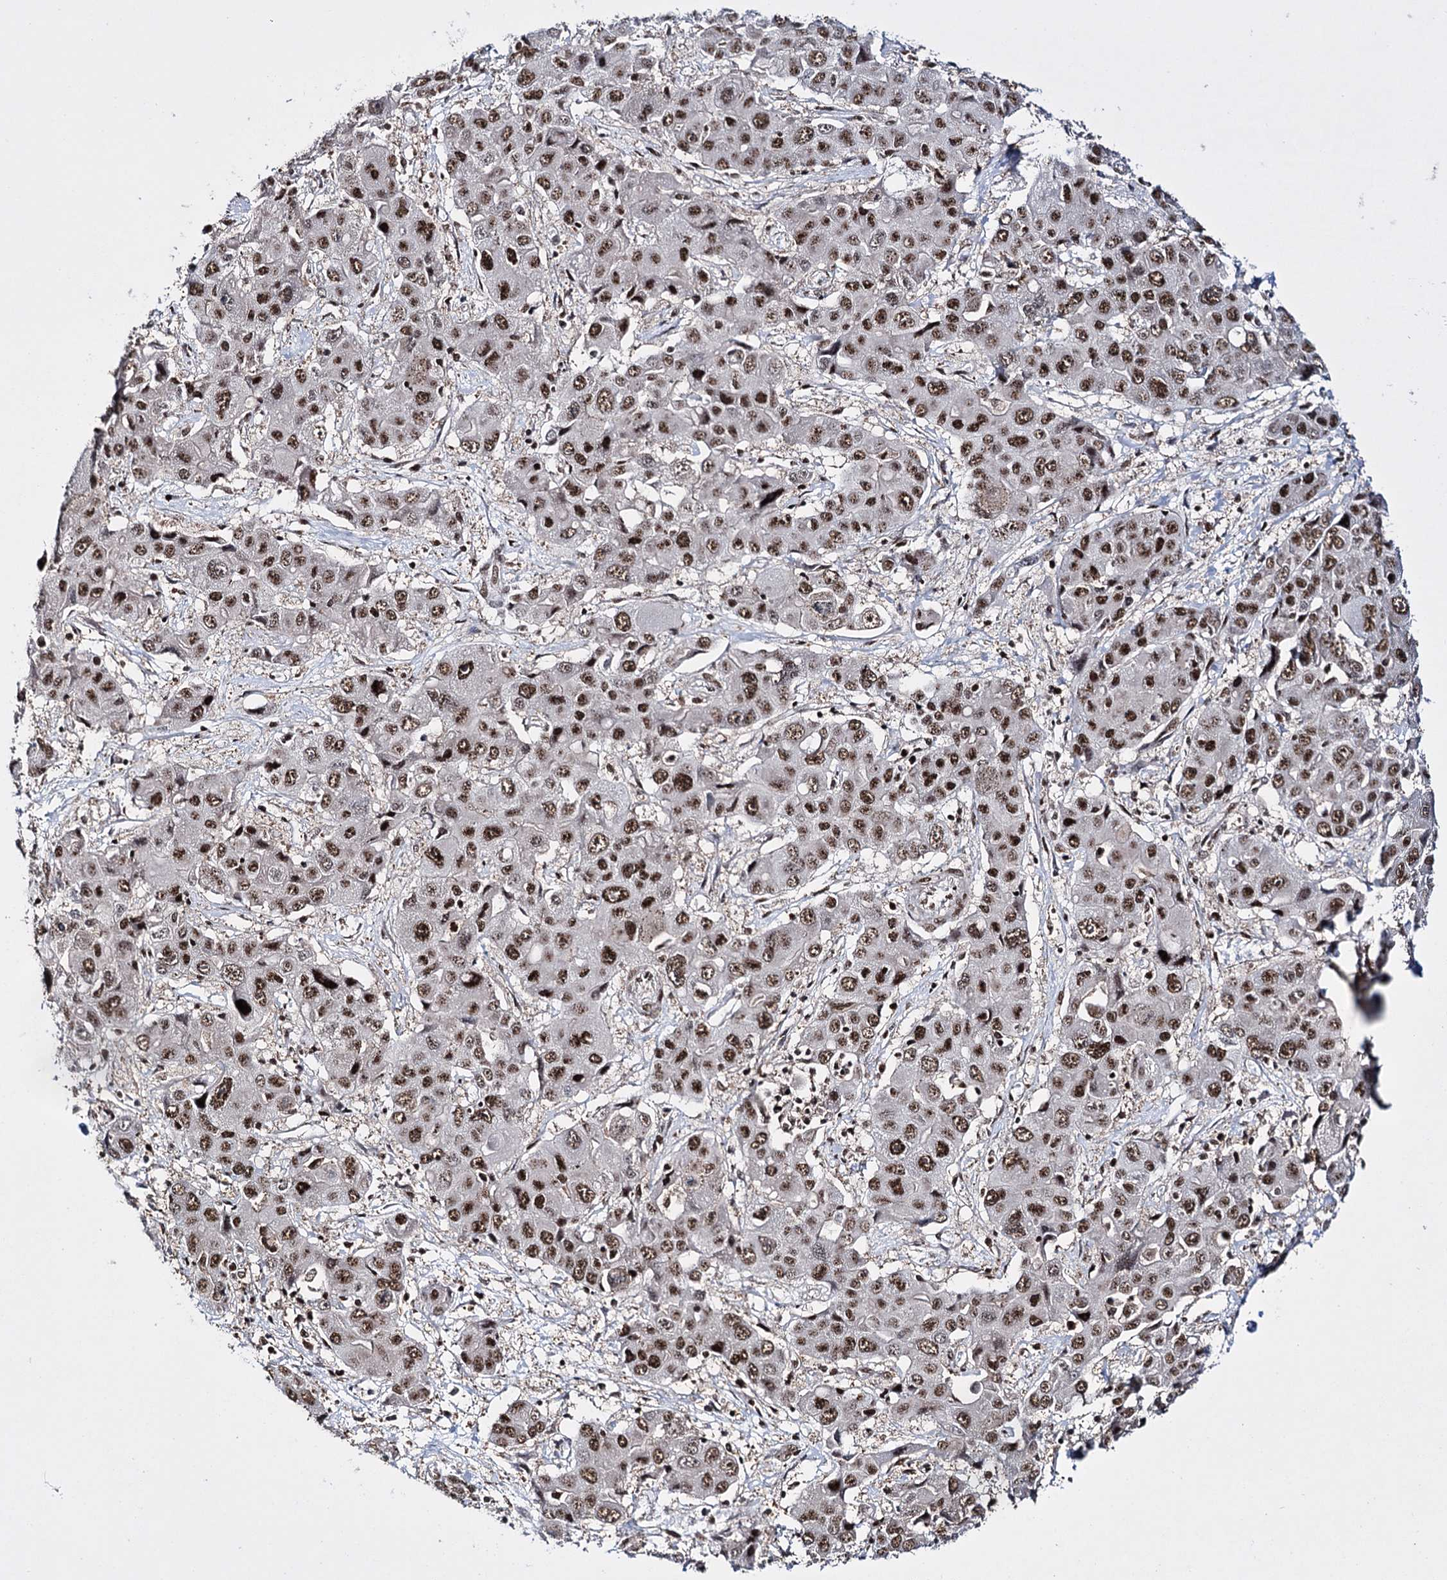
{"staining": {"intensity": "strong", "quantity": ">75%", "location": "nuclear"}, "tissue": "liver cancer", "cell_type": "Tumor cells", "image_type": "cancer", "snomed": [{"axis": "morphology", "description": "Cholangiocarcinoma"}, {"axis": "topography", "description": "Liver"}], "caption": "Immunohistochemistry micrograph of human liver cholangiocarcinoma stained for a protein (brown), which exhibits high levels of strong nuclear staining in approximately >75% of tumor cells.", "gene": "PRPF40A", "patient": {"sex": "male", "age": 67}}